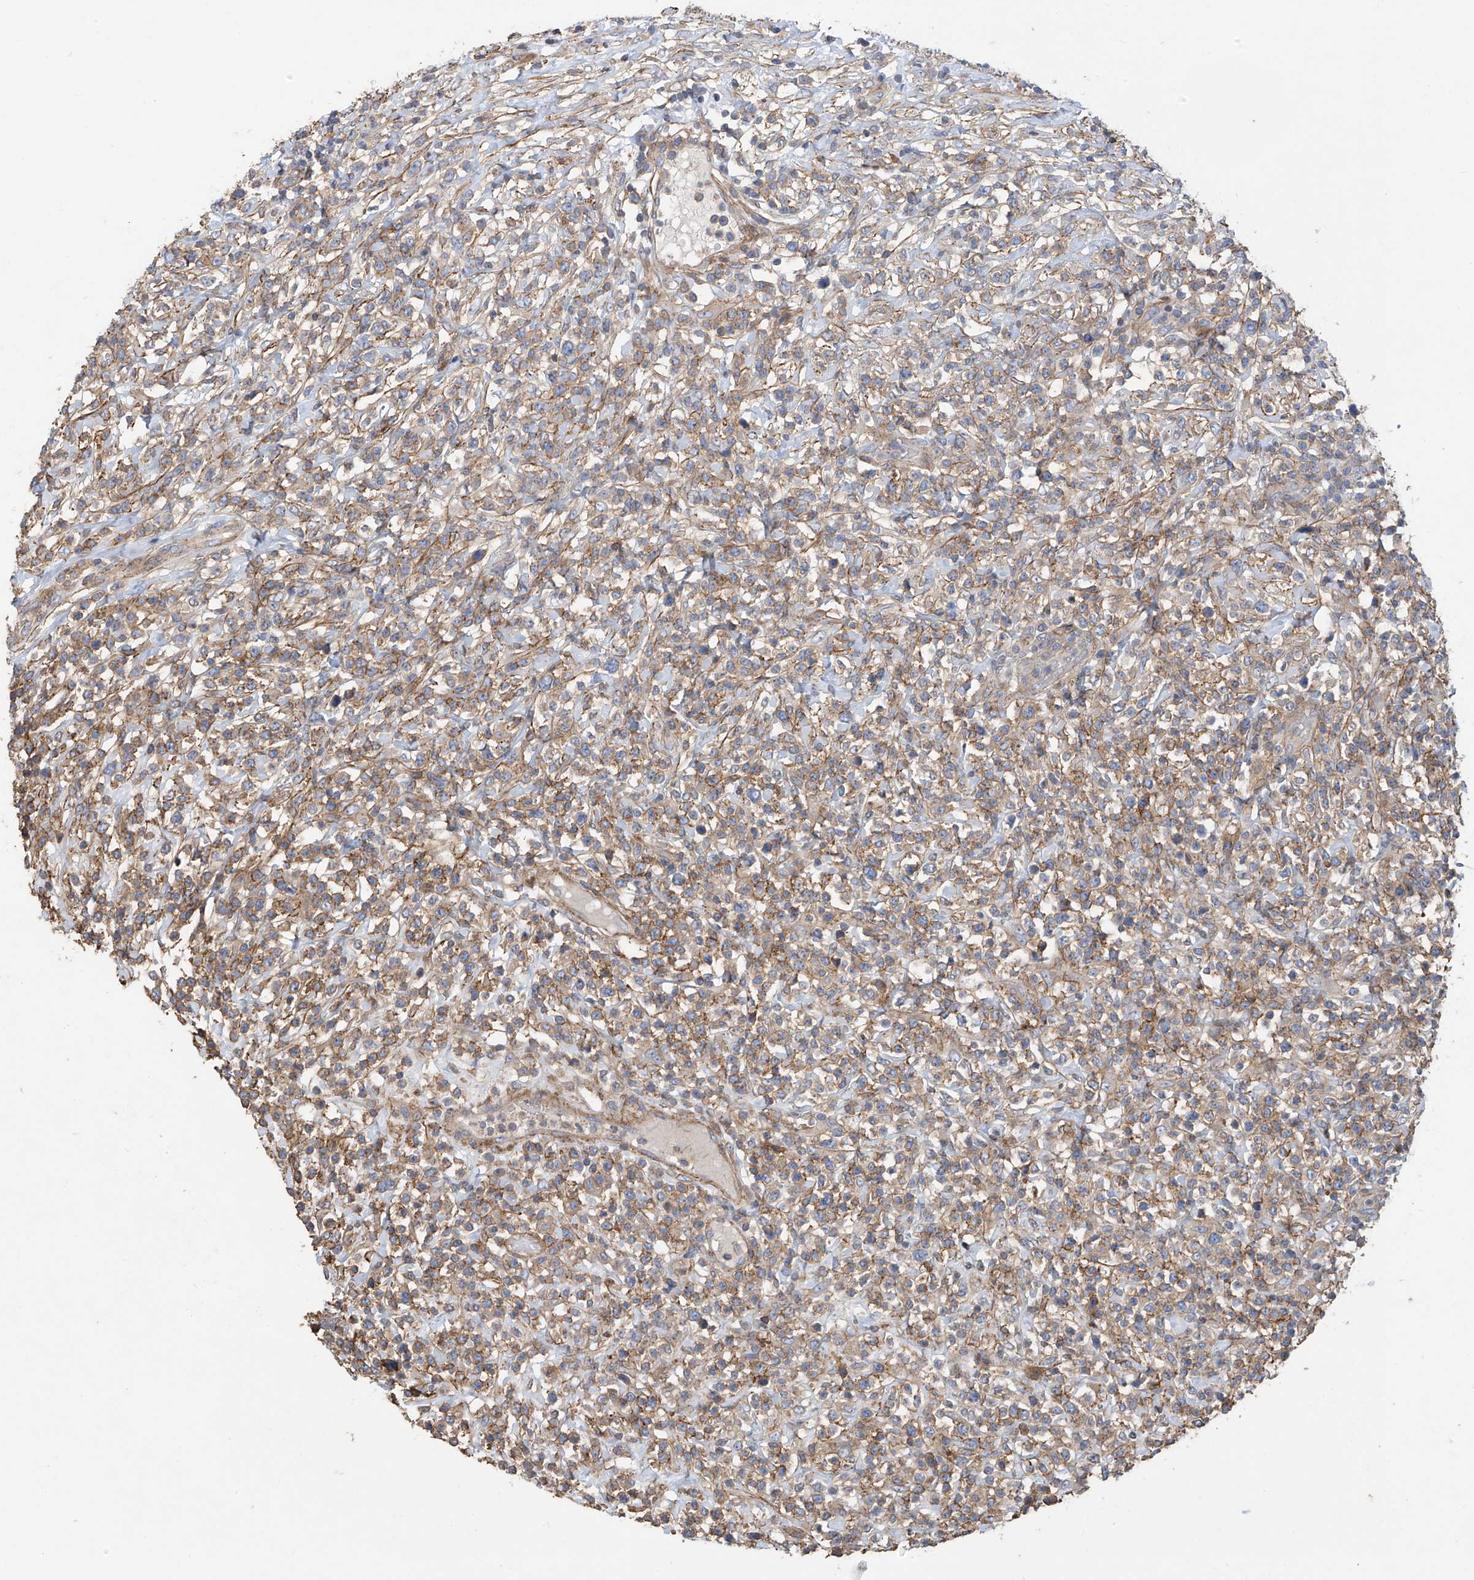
{"staining": {"intensity": "moderate", "quantity": "25%-75%", "location": "cytoplasmic/membranous"}, "tissue": "lymphoma", "cell_type": "Tumor cells", "image_type": "cancer", "snomed": [{"axis": "morphology", "description": "Malignant lymphoma, non-Hodgkin's type, High grade"}, {"axis": "topography", "description": "Colon"}], "caption": "Immunohistochemical staining of human high-grade malignant lymphoma, non-Hodgkin's type demonstrates medium levels of moderate cytoplasmic/membranous protein positivity in about 25%-75% of tumor cells.", "gene": "SLC43A3", "patient": {"sex": "female", "age": 53}}